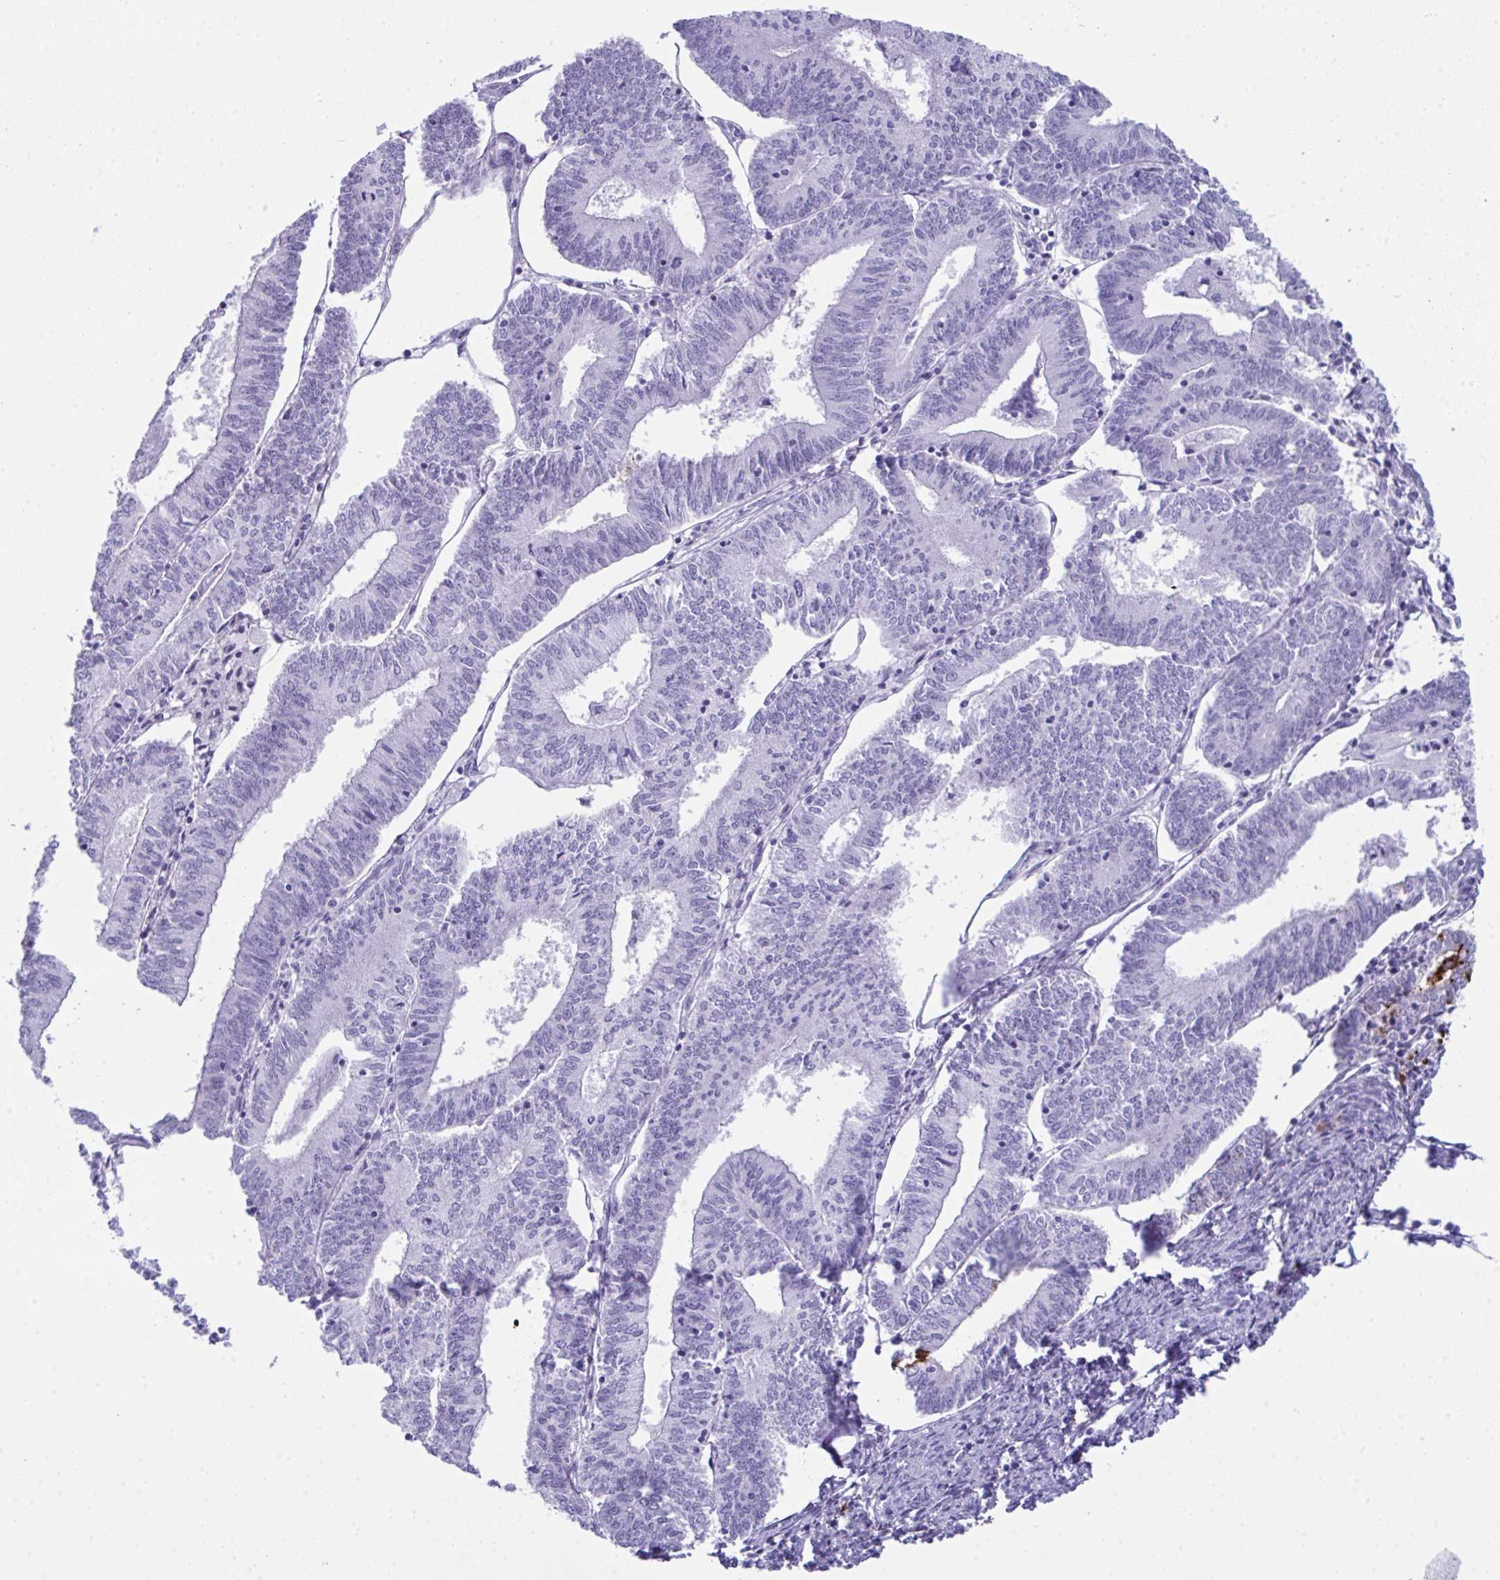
{"staining": {"intensity": "negative", "quantity": "none", "location": "none"}, "tissue": "endometrial cancer", "cell_type": "Tumor cells", "image_type": "cancer", "snomed": [{"axis": "morphology", "description": "Adenocarcinoma, NOS"}, {"axis": "topography", "description": "Endometrium"}], "caption": "DAB (3,3'-diaminobenzidine) immunohistochemical staining of human adenocarcinoma (endometrial) demonstrates no significant expression in tumor cells.", "gene": "JCHAIN", "patient": {"sex": "female", "age": 61}}